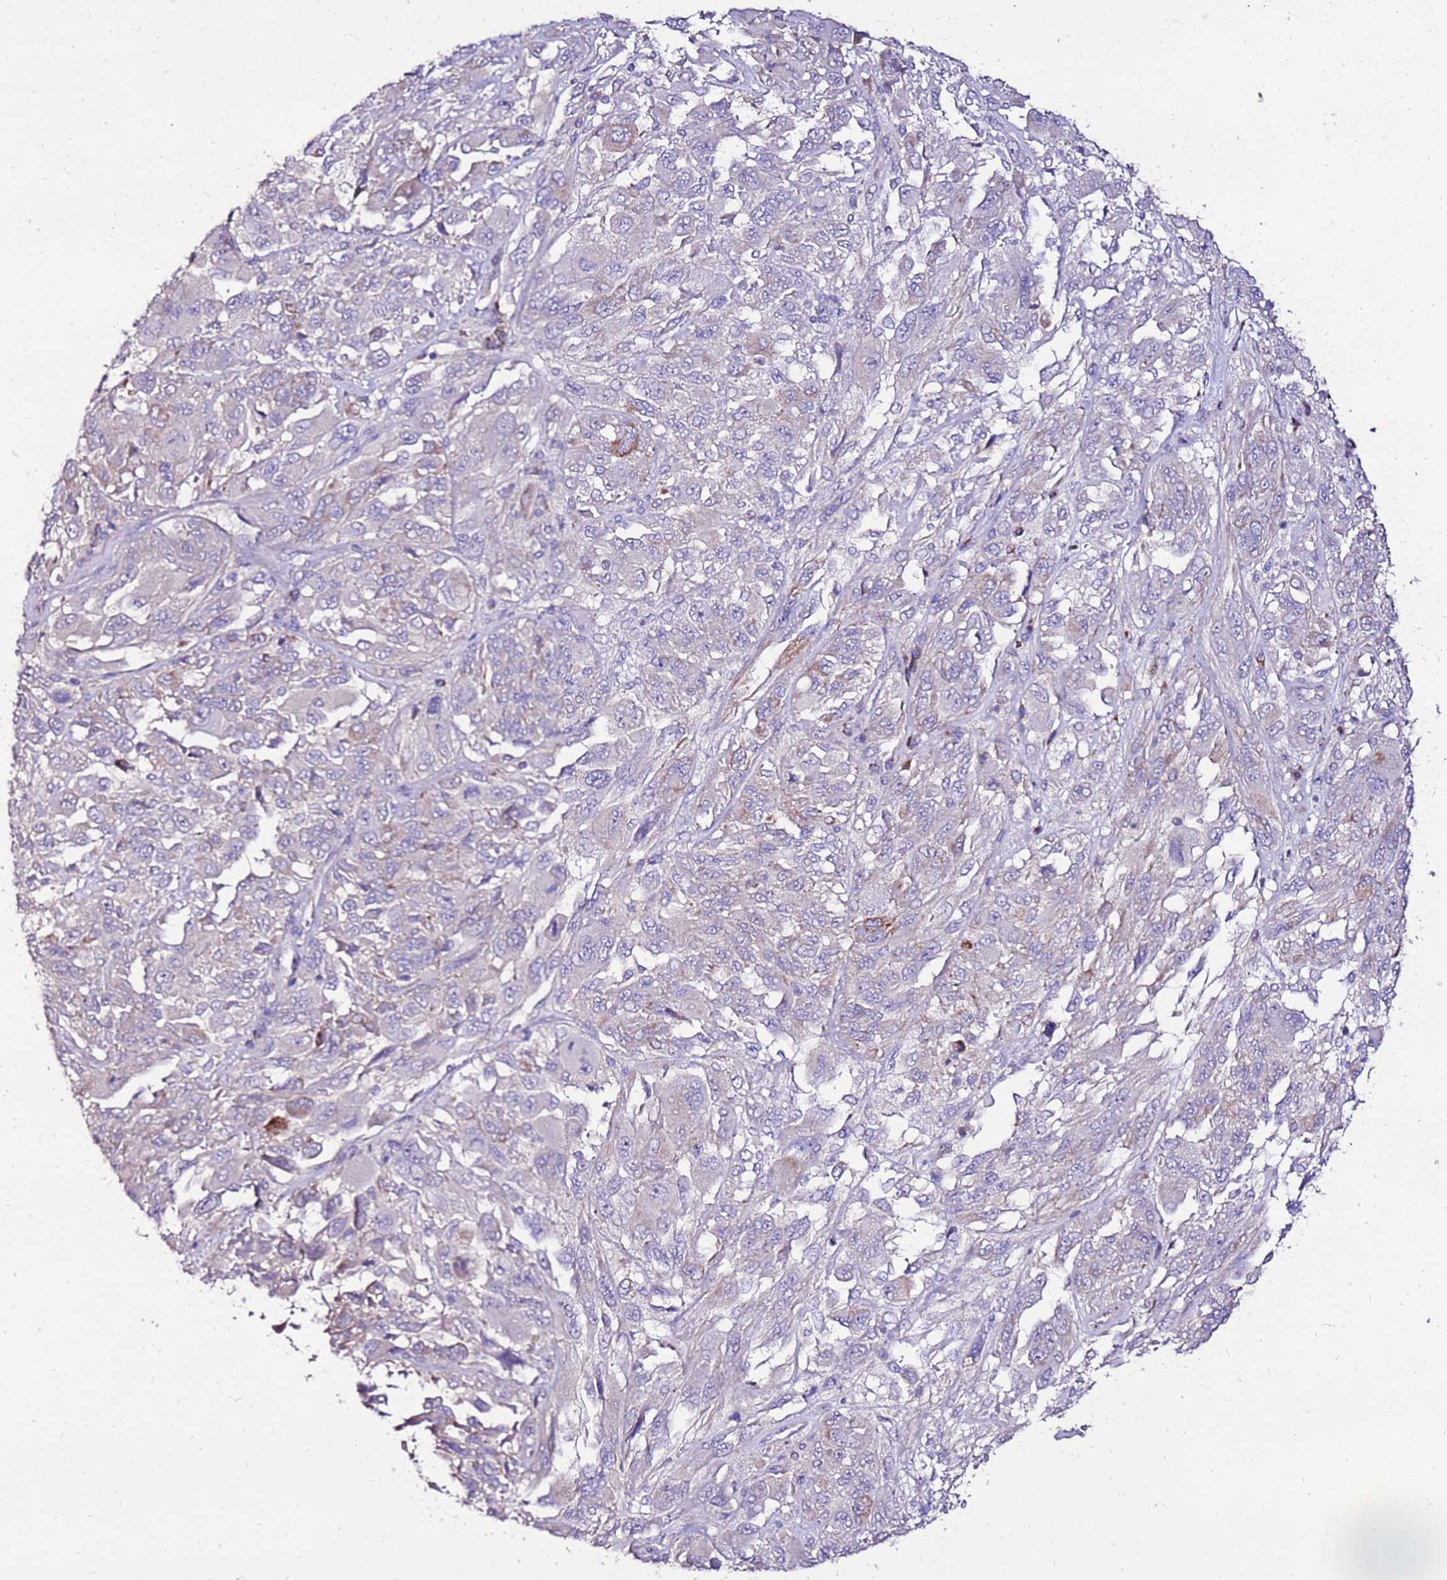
{"staining": {"intensity": "weak", "quantity": "<25%", "location": "cytoplasmic/membranous"}, "tissue": "melanoma", "cell_type": "Tumor cells", "image_type": "cancer", "snomed": [{"axis": "morphology", "description": "Malignant melanoma, NOS"}, {"axis": "topography", "description": "Skin"}], "caption": "High magnification brightfield microscopy of malignant melanoma stained with DAB (brown) and counterstained with hematoxylin (blue): tumor cells show no significant expression.", "gene": "TMEM106C", "patient": {"sex": "female", "age": 91}}